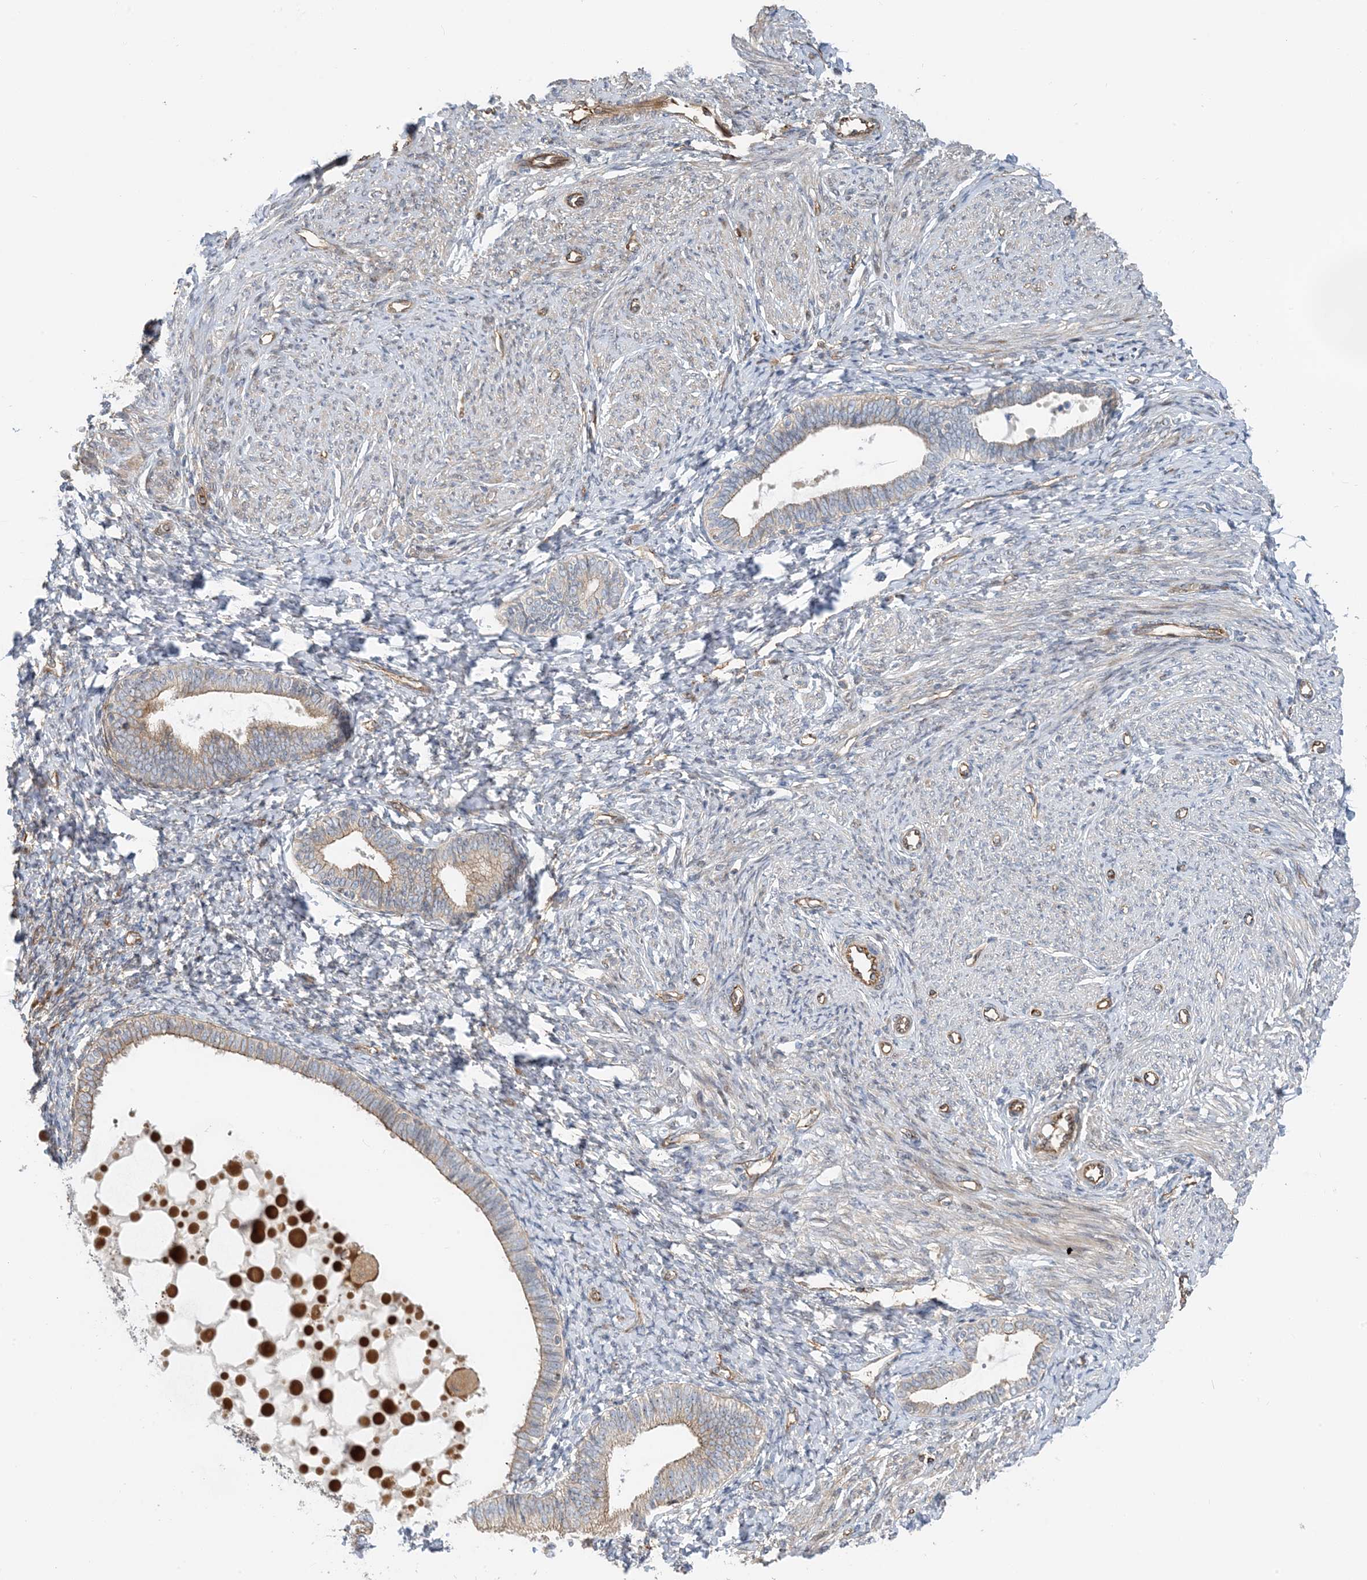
{"staining": {"intensity": "weak", "quantity": "25%-75%", "location": "cytoplasmic/membranous"}, "tissue": "endometrium", "cell_type": "Cells in endometrial stroma", "image_type": "normal", "snomed": [{"axis": "morphology", "description": "Normal tissue, NOS"}, {"axis": "topography", "description": "Endometrium"}], "caption": "A high-resolution micrograph shows immunohistochemistry staining of normal endometrium, which displays weak cytoplasmic/membranous staining in about 25%-75% of cells in endometrial stroma. The staining is performed using DAB (3,3'-diaminobenzidine) brown chromogen to label protein expression. The nuclei are counter-stained blue using hematoxylin.", "gene": "MYL5", "patient": {"sex": "female", "age": 72}}